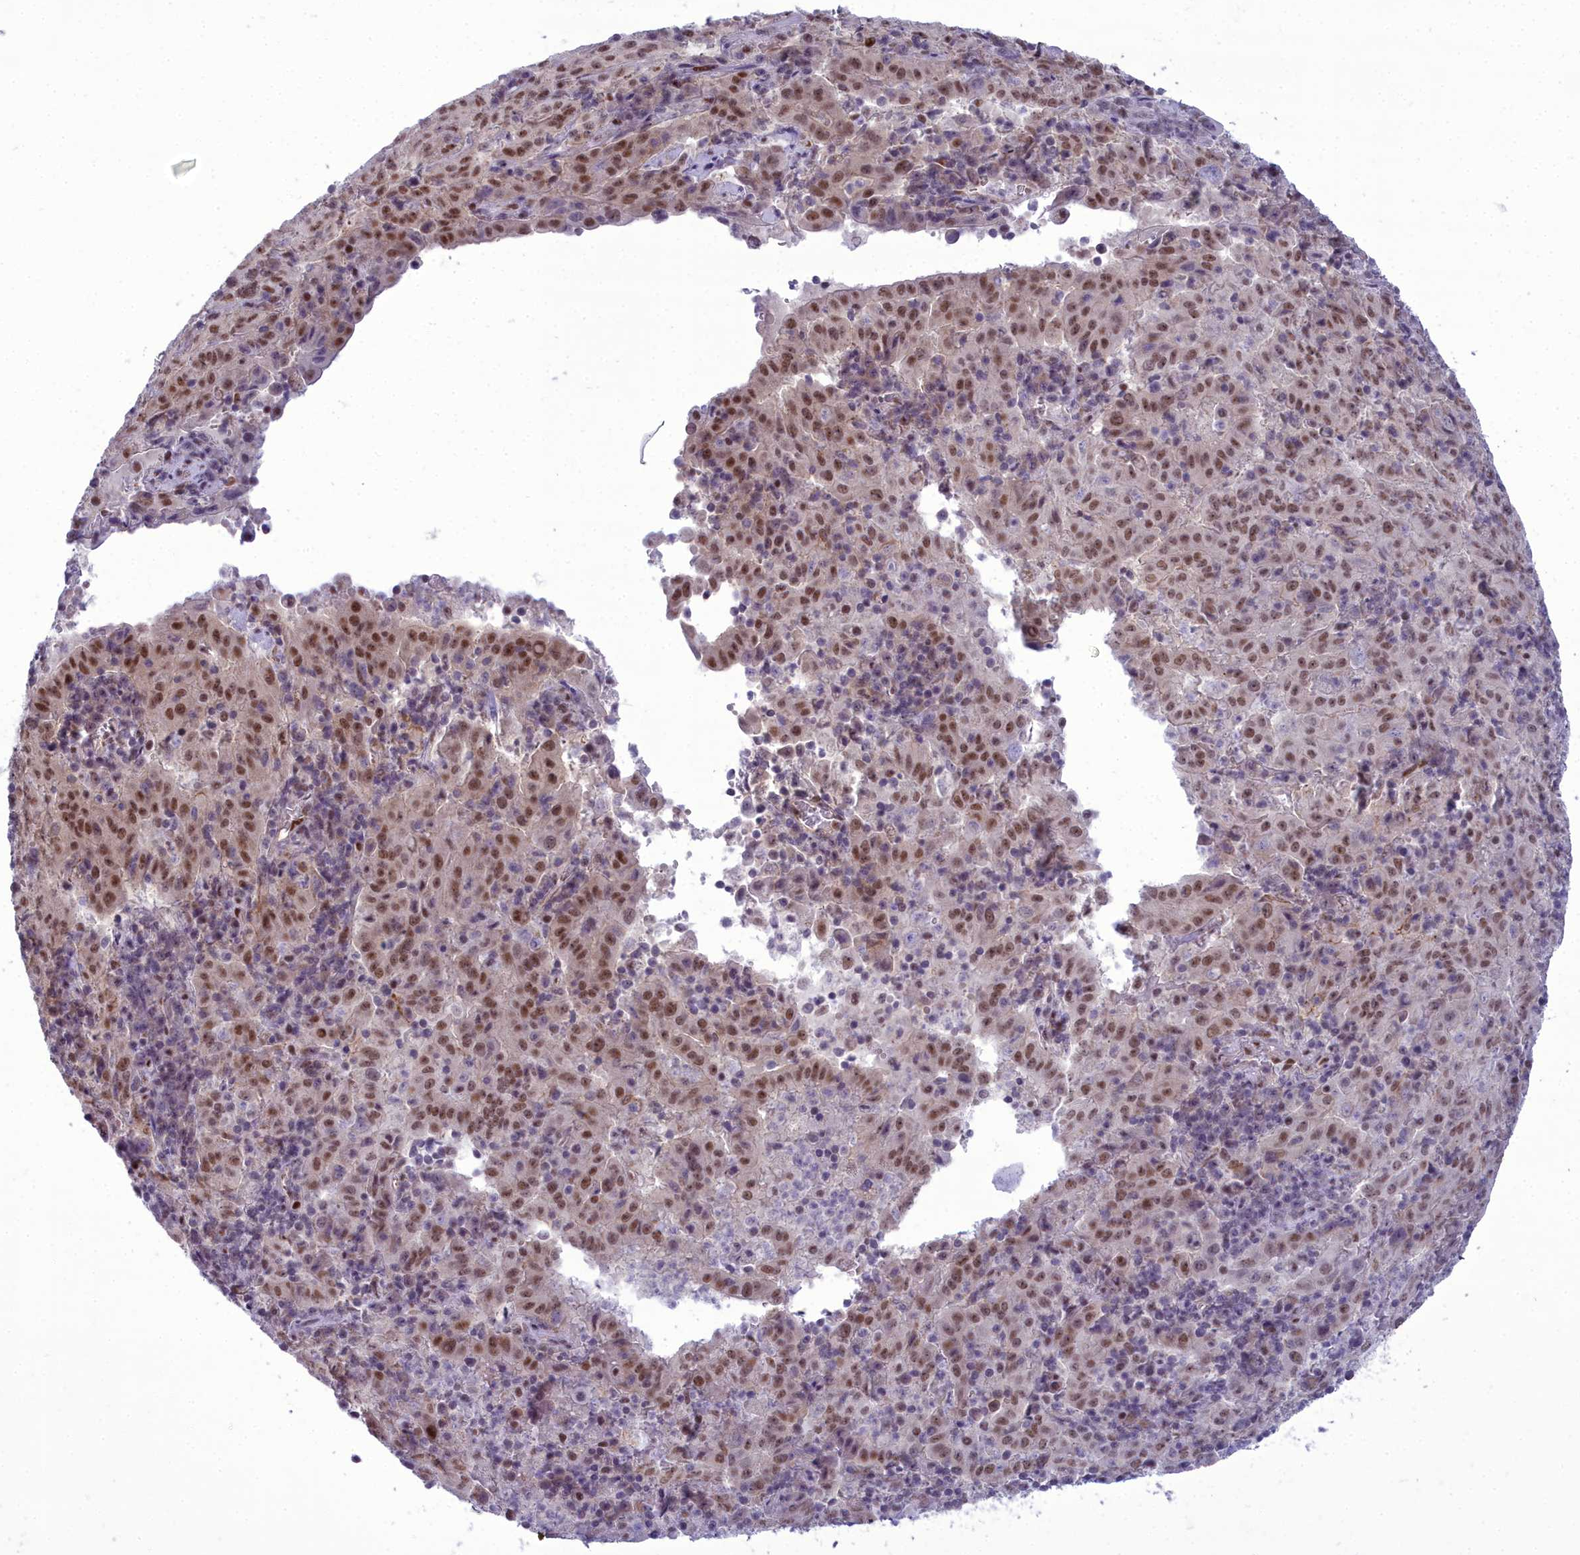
{"staining": {"intensity": "moderate", "quantity": ">75%", "location": "nuclear"}, "tissue": "pancreatic cancer", "cell_type": "Tumor cells", "image_type": "cancer", "snomed": [{"axis": "morphology", "description": "Adenocarcinoma, NOS"}, {"axis": "topography", "description": "Pancreas"}], "caption": "Adenocarcinoma (pancreatic) stained for a protein demonstrates moderate nuclear positivity in tumor cells.", "gene": "CEACAM19", "patient": {"sex": "male", "age": 63}}